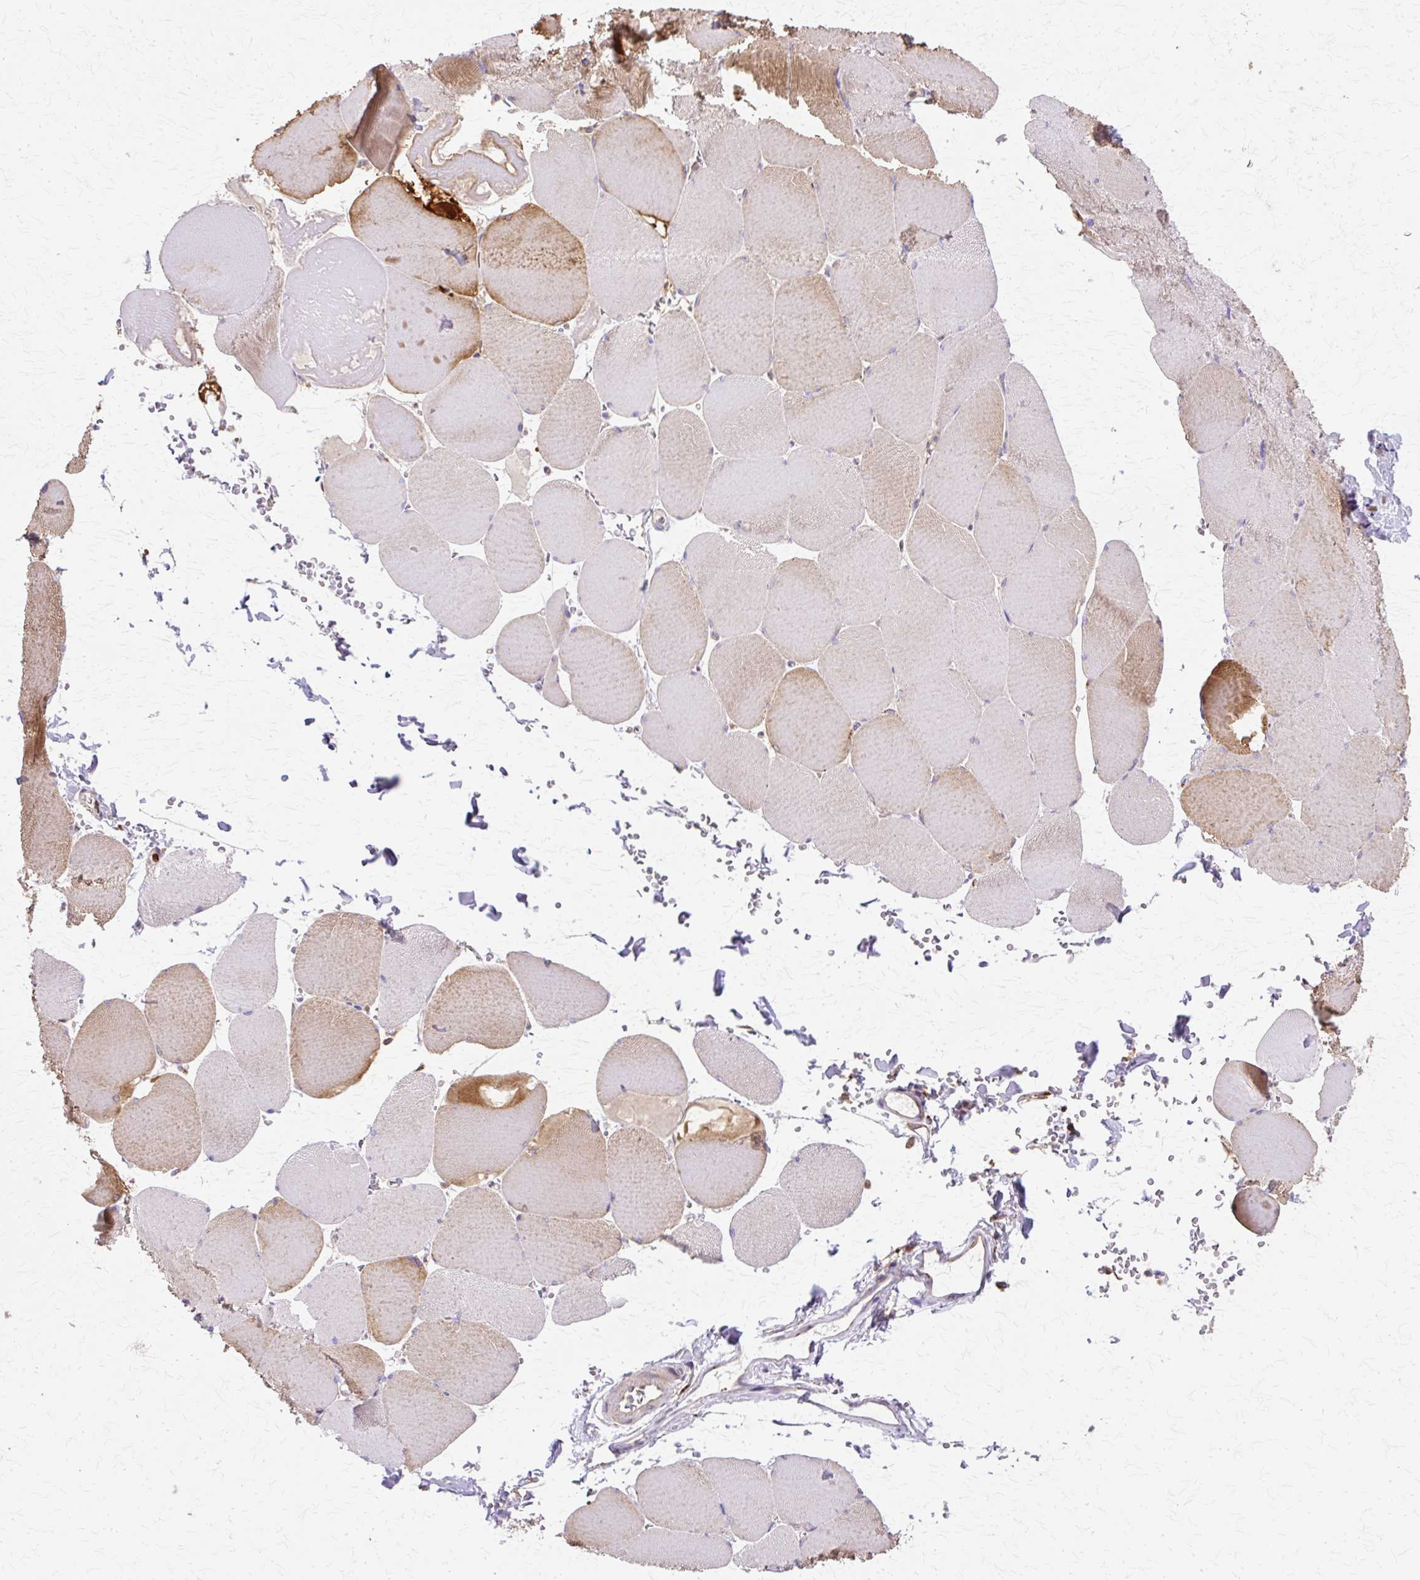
{"staining": {"intensity": "strong", "quantity": "25%-75%", "location": "cytoplasmic/membranous"}, "tissue": "skeletal muscle", "cell_type": "Myocytes", "image_type": "normal", "snomed": [{"axis": "morphology", "description": "Normal tissue, NOS"}, {"axis": "topography", "description": "Skeletal muscle"}, {"axis": "topography", "description": "Head-Neck"}], "caption": "A micrograph showing strong cytoplasmic/membranous staining in approximately 25%-75% of myocytes in benign skeletal muscle, as visualized by brown immunohistochemical staining.", "gene": "COPB1", "patient": {"sex": "male", "age": 66}}